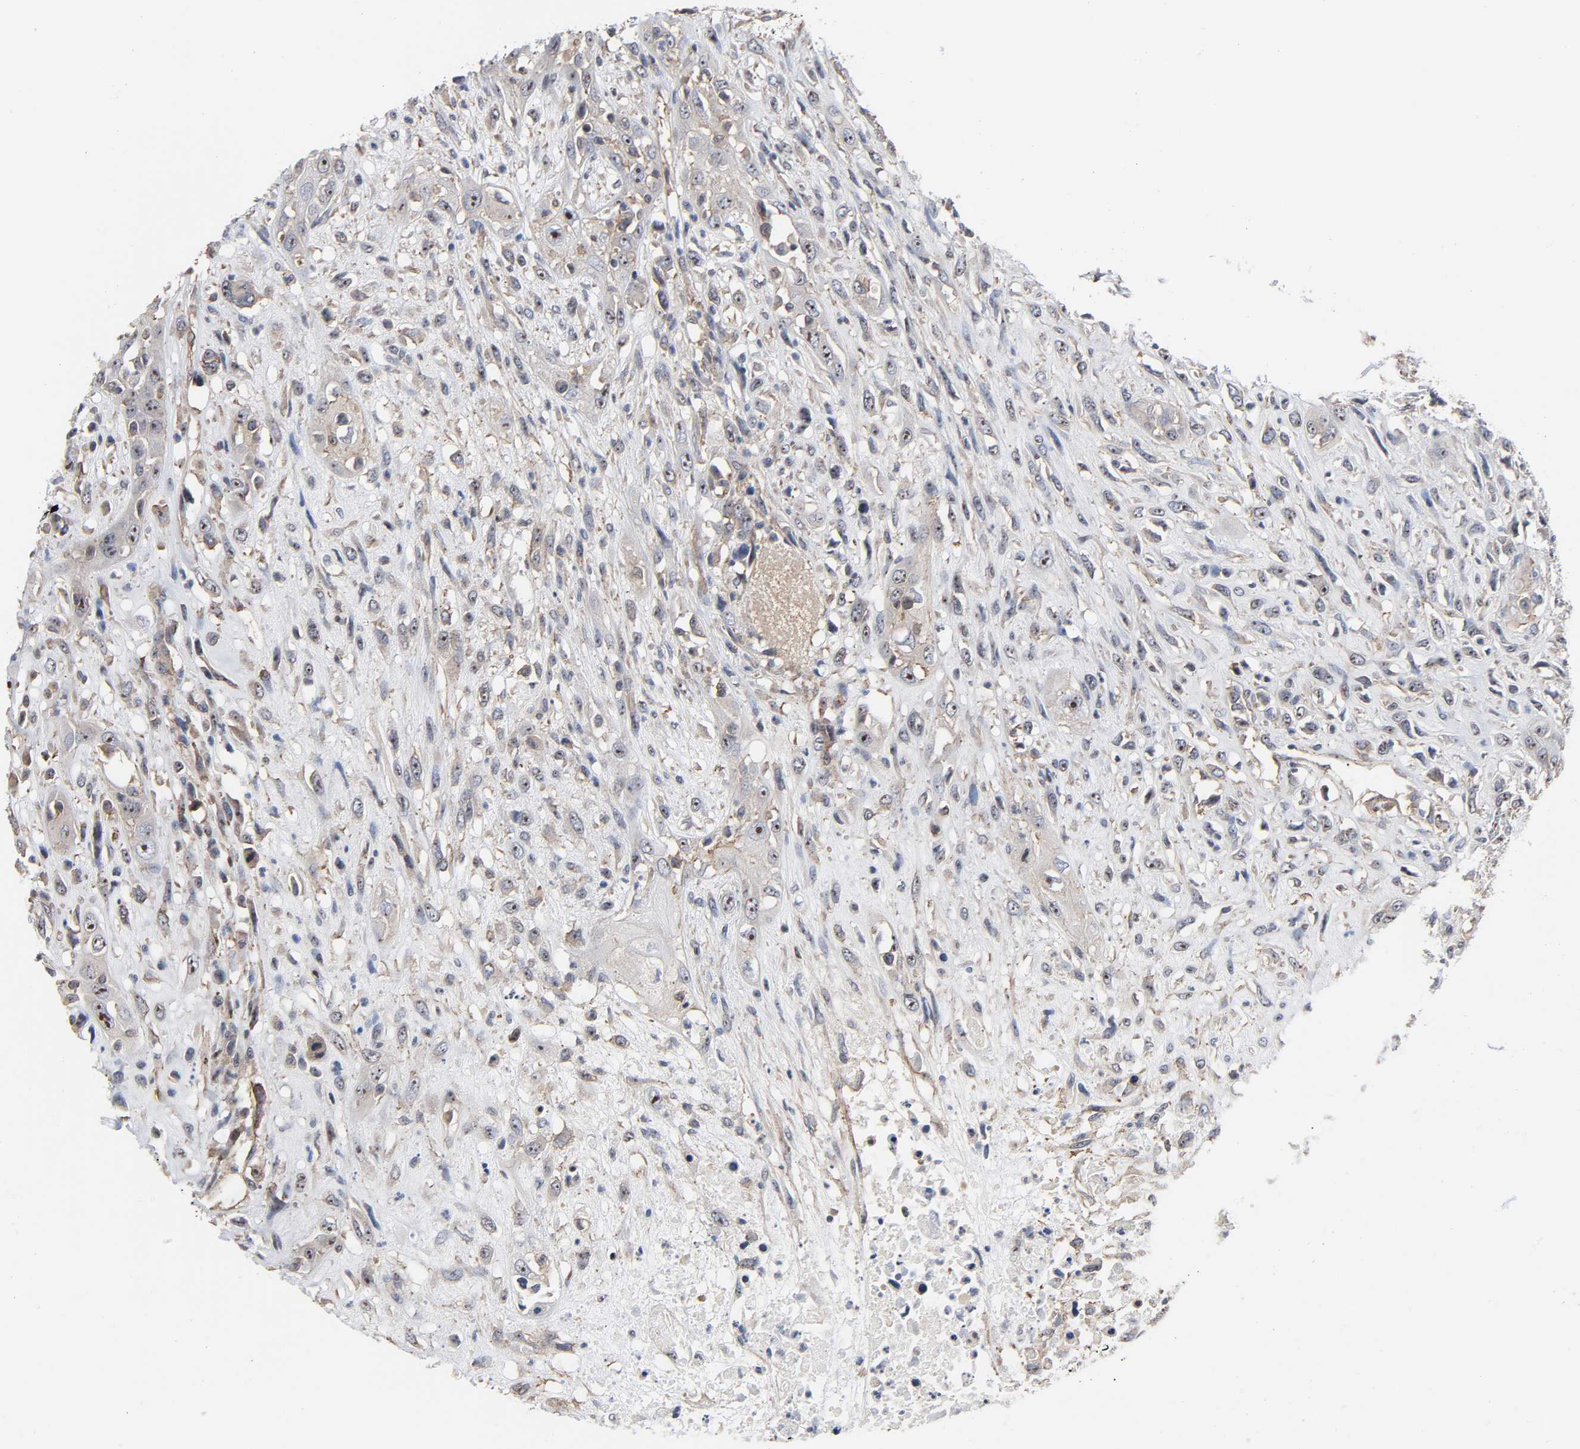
{"staining": {"intensity": "weak", "quantity": "25%-75%", "location": "cytoplasmic/membranous,nuclear"}, "tissue": "head and neck cancer", "cell_type": "Tumor cells", "image_type": "cancer", "snomed": [{"axis": "morphology", "description": "Necrosis, NOS"}, {"axis": "morphology", "description": "Neoplasm, malignant, NOS"}, {"axis": "topography", "description": "Salivary gland"}, {"axis": "topography", "description": "Head-Neck"}], "caption": "A histopathology image showing weak cytoplasmic/membranous and nuclear expression in approximately 25%-75% of tumor cells in head and neck malignant neoplasm, as visualized by brown immunohistochemical staining.", "gene": "DDX10", "patient": {"sex": "male", "age": 43}}